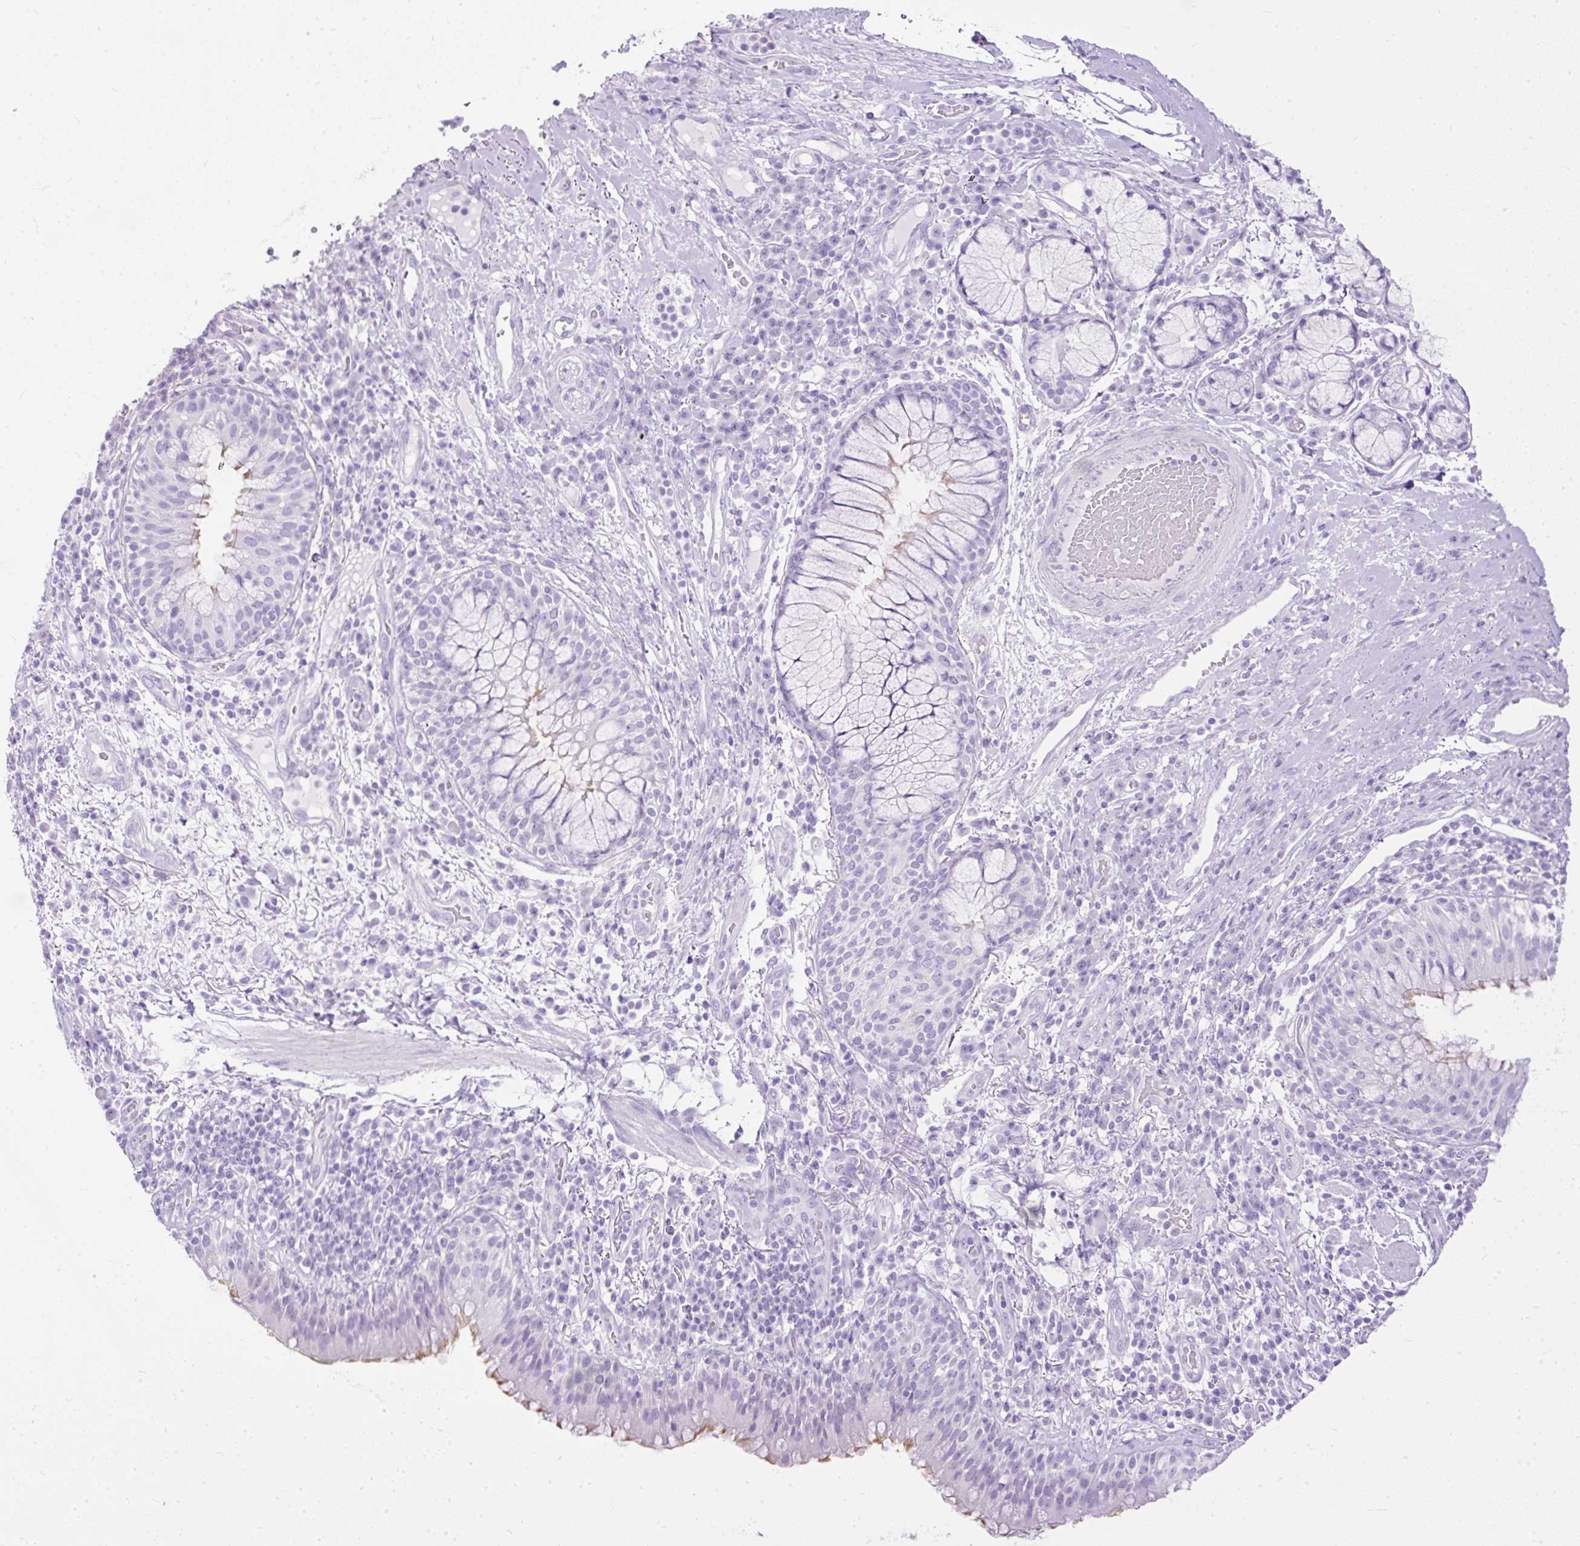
{"staining": {"intensity": "negative", "quantity": "none", "location": "none"}, "tissue": "bronchus", "cell_type": "Respiratory epithelial cells", "image_type": "normal", "snomed": [{"axis": "morphology", "description": "Normal tissue, NOS"}, {"axis": "topography", "description": "Cartilage tissue"}, {"axis": "topography", "description": "Bronchus"}], "caption": "DAB (3,3'-diaminobenzidine) immunohistochemical staining of normal bronchus shows no significant positivity in respiratory epithelial cells.", "gene": "HEY1", "patient": {"sex": "male", "age": 56}}